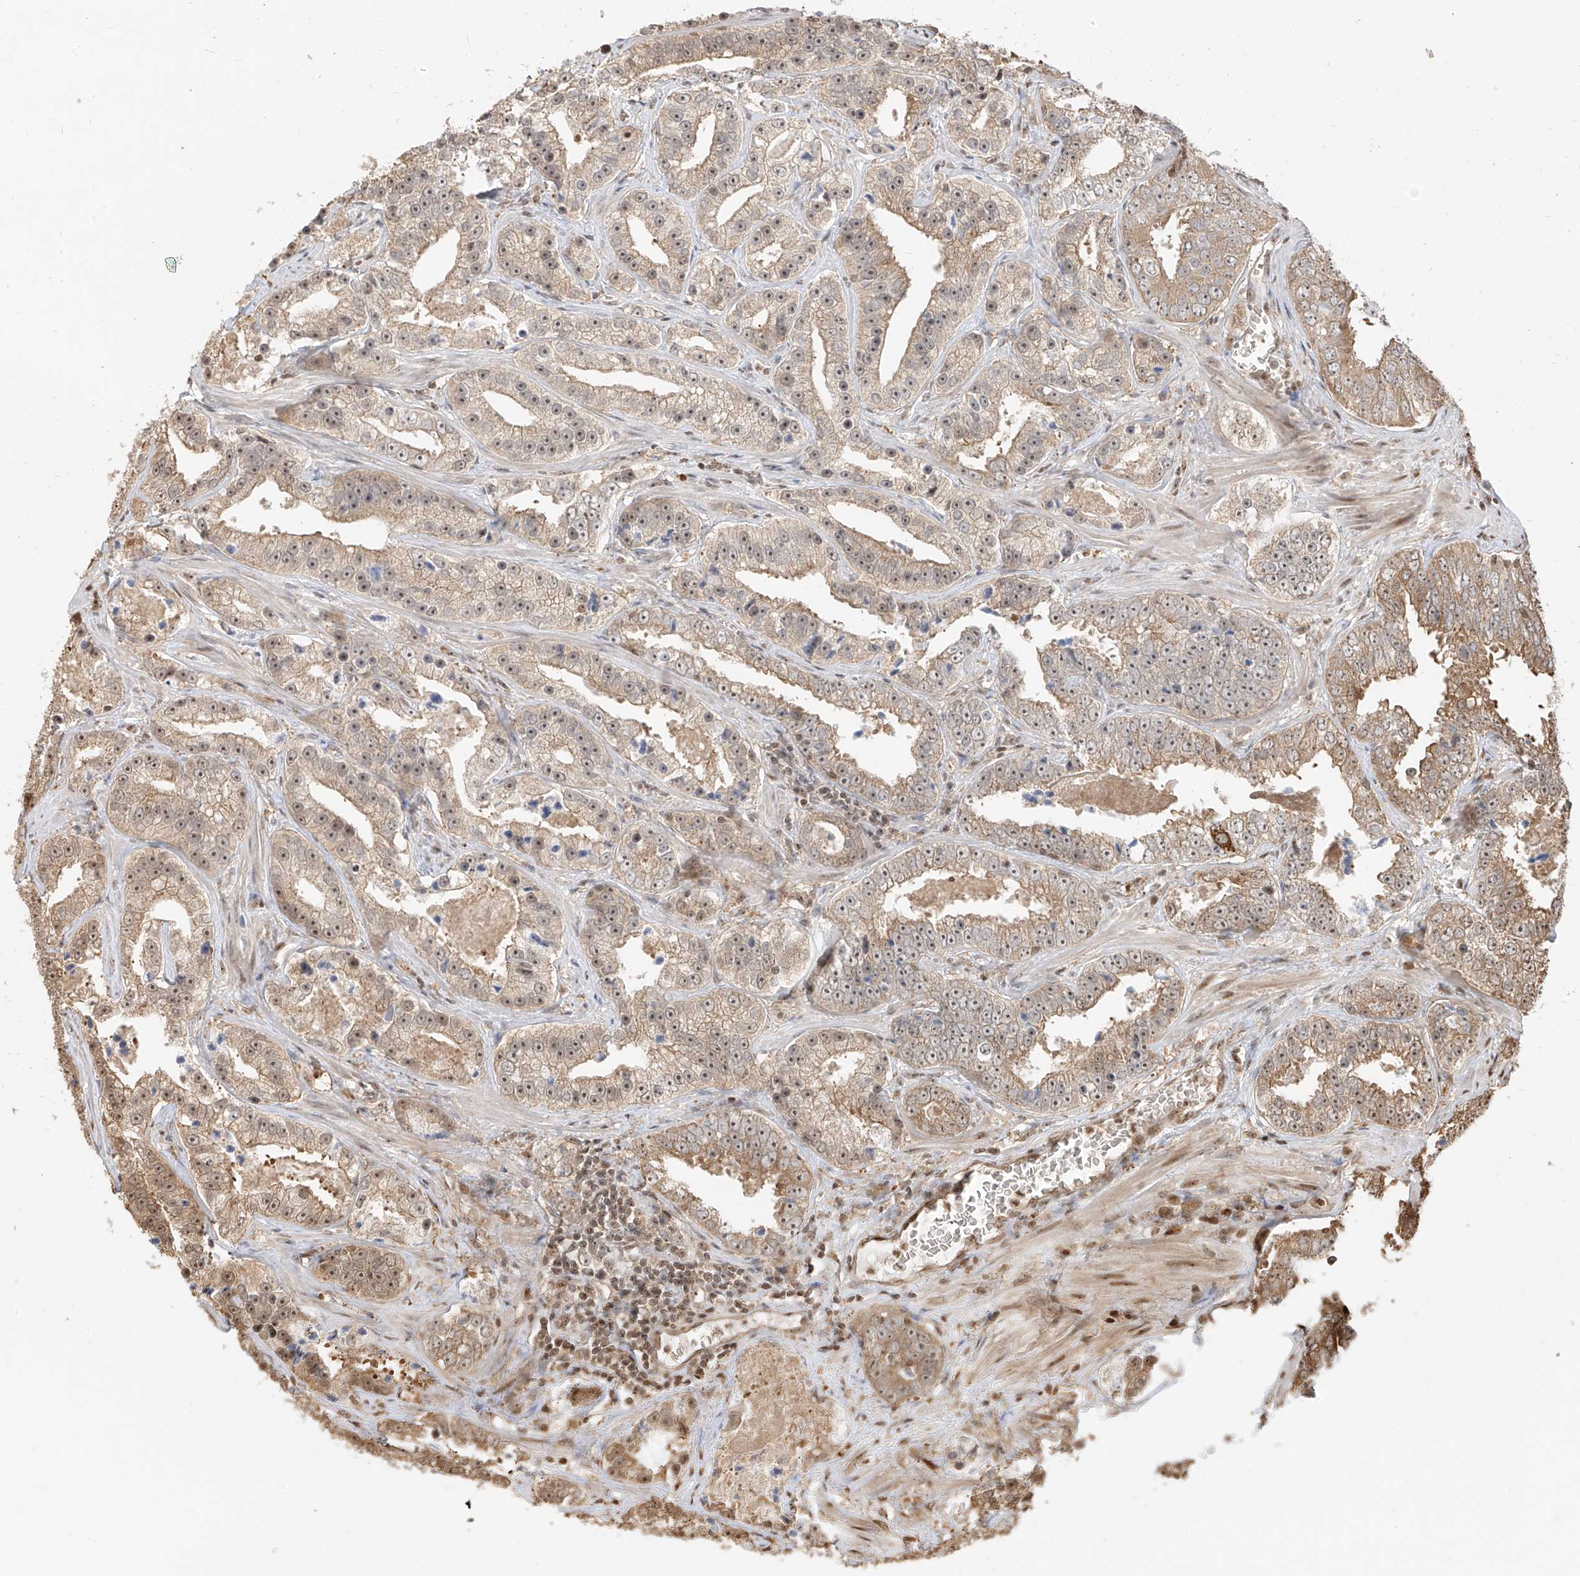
{"staining": {"intensity": "moderate", "quantity": "25%-75%", "location": "cytoplasmic/membranous,nuclear"}, "tissue": "prostate cancer", "cell_type": "Tumor cells", "image_type": "cancer", "snomed": [{"axis": "morphology", "description": "Adenocarcinoma, High grade"}, {"axis": "topography", "description": "Prostate"}], "caption": "Immunohistochemical staining of adenocarcinoma (high-grade) (prostate) shows medium levels of moderate cytoplasmic/membranous and nuclear expression in about 25%-75% of tumor cells.", "gene": "VMP1", "patient": {"sex": "male", "age": 62}}